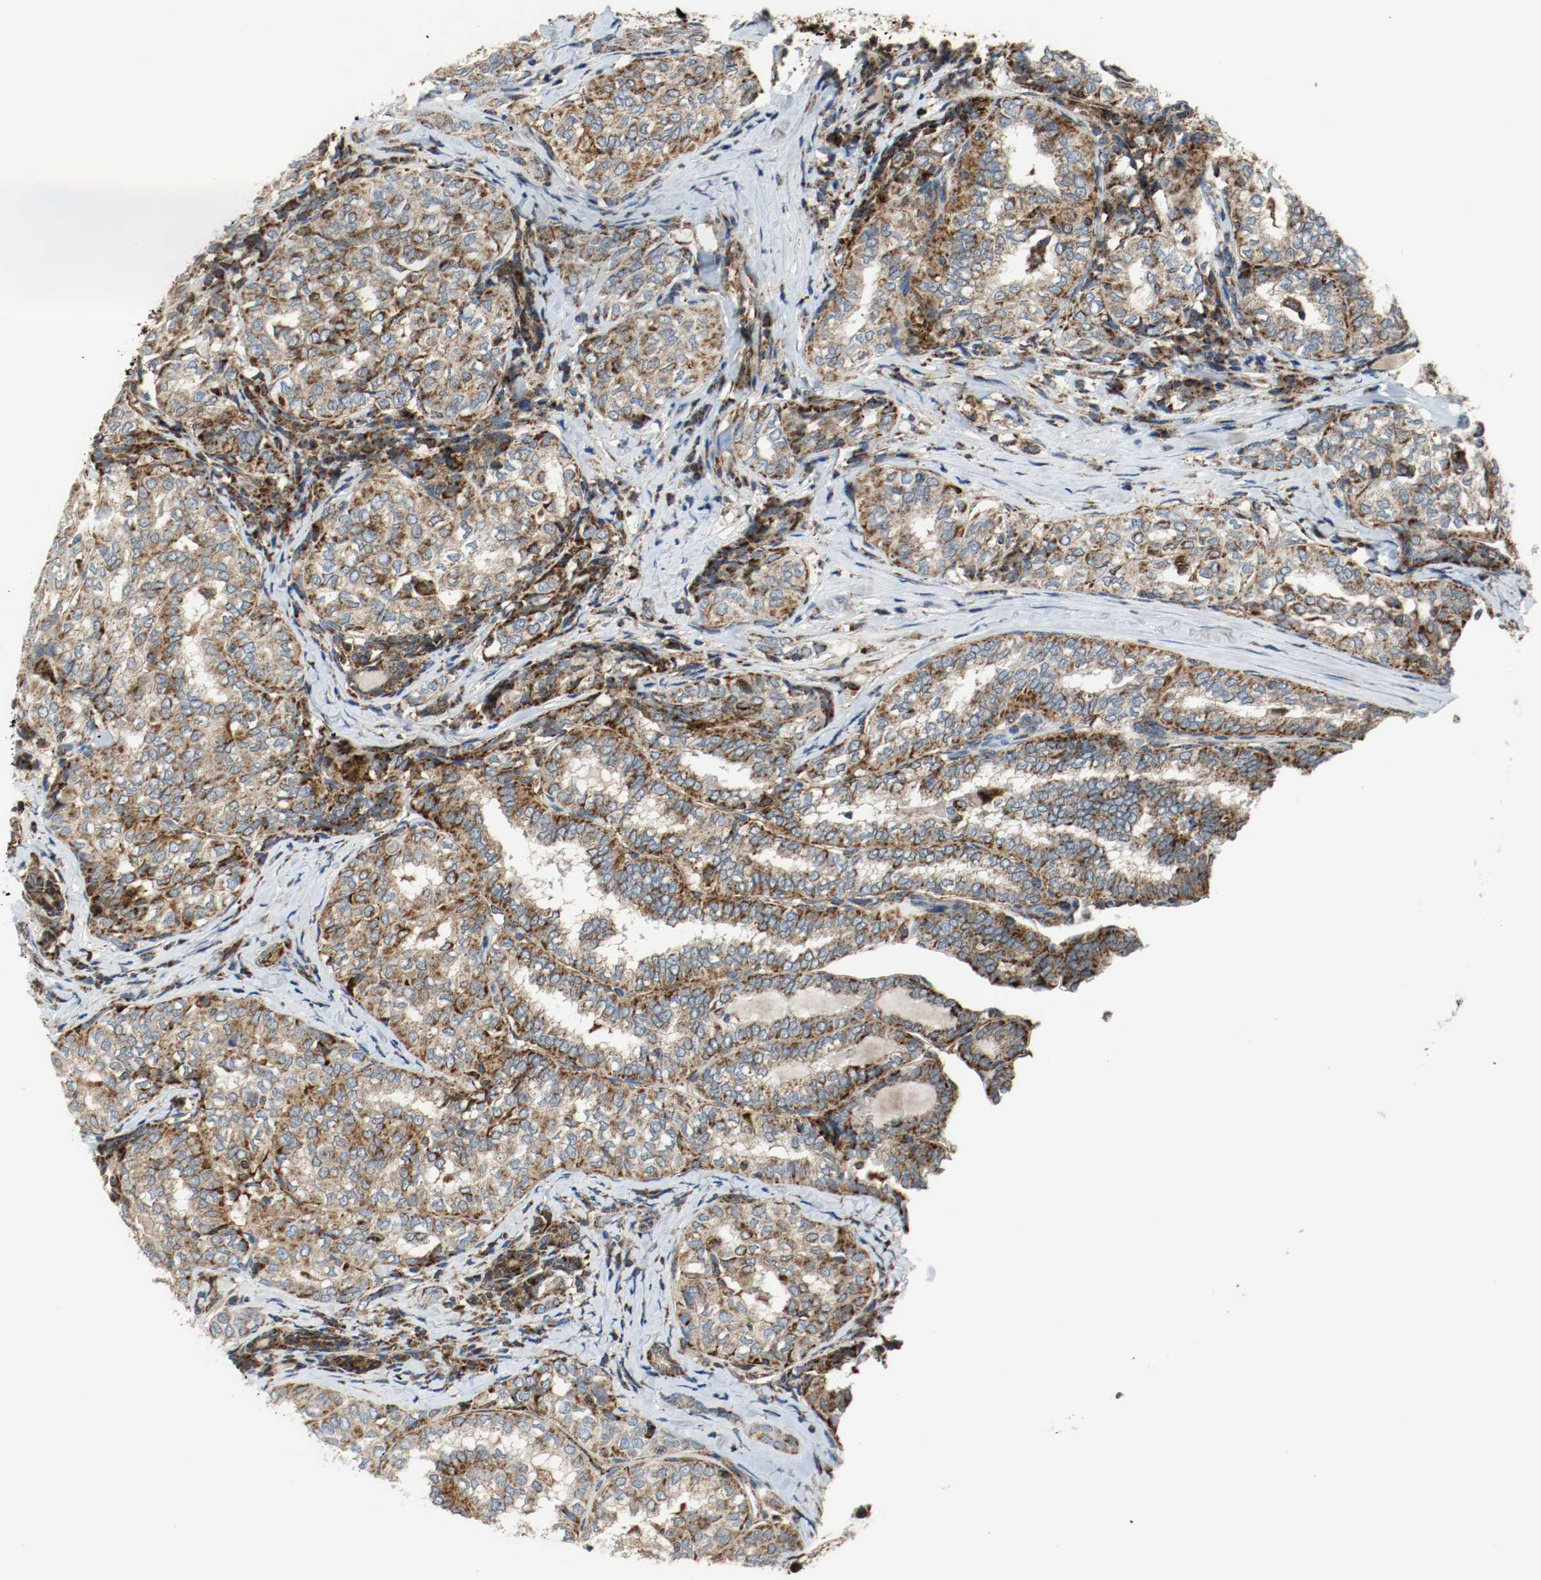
{"staining": {"intensity": "strong", "quantity": ">75%", "location": "cytoplasmic/membranous"}, "tissue": "thyroid cancer", "cell_type": "Tumor cells", "image_type": "cancer", "snomed": [{"axis": "morphology", "description": "Papillary adenocarcinoma, NOS"}, {"axis": "topography", "description": "Thyroid gland"}], "caption": "Immunohistochemistry (IHC) (DAB) staining of thyroid papillary adenocarcinoma shows strong cytoplasmic/membranous protein positivity in approximately >75% of tumor cells.", "gene": "TXNRD1", "patient": {"sex": "female", "age": 30}}